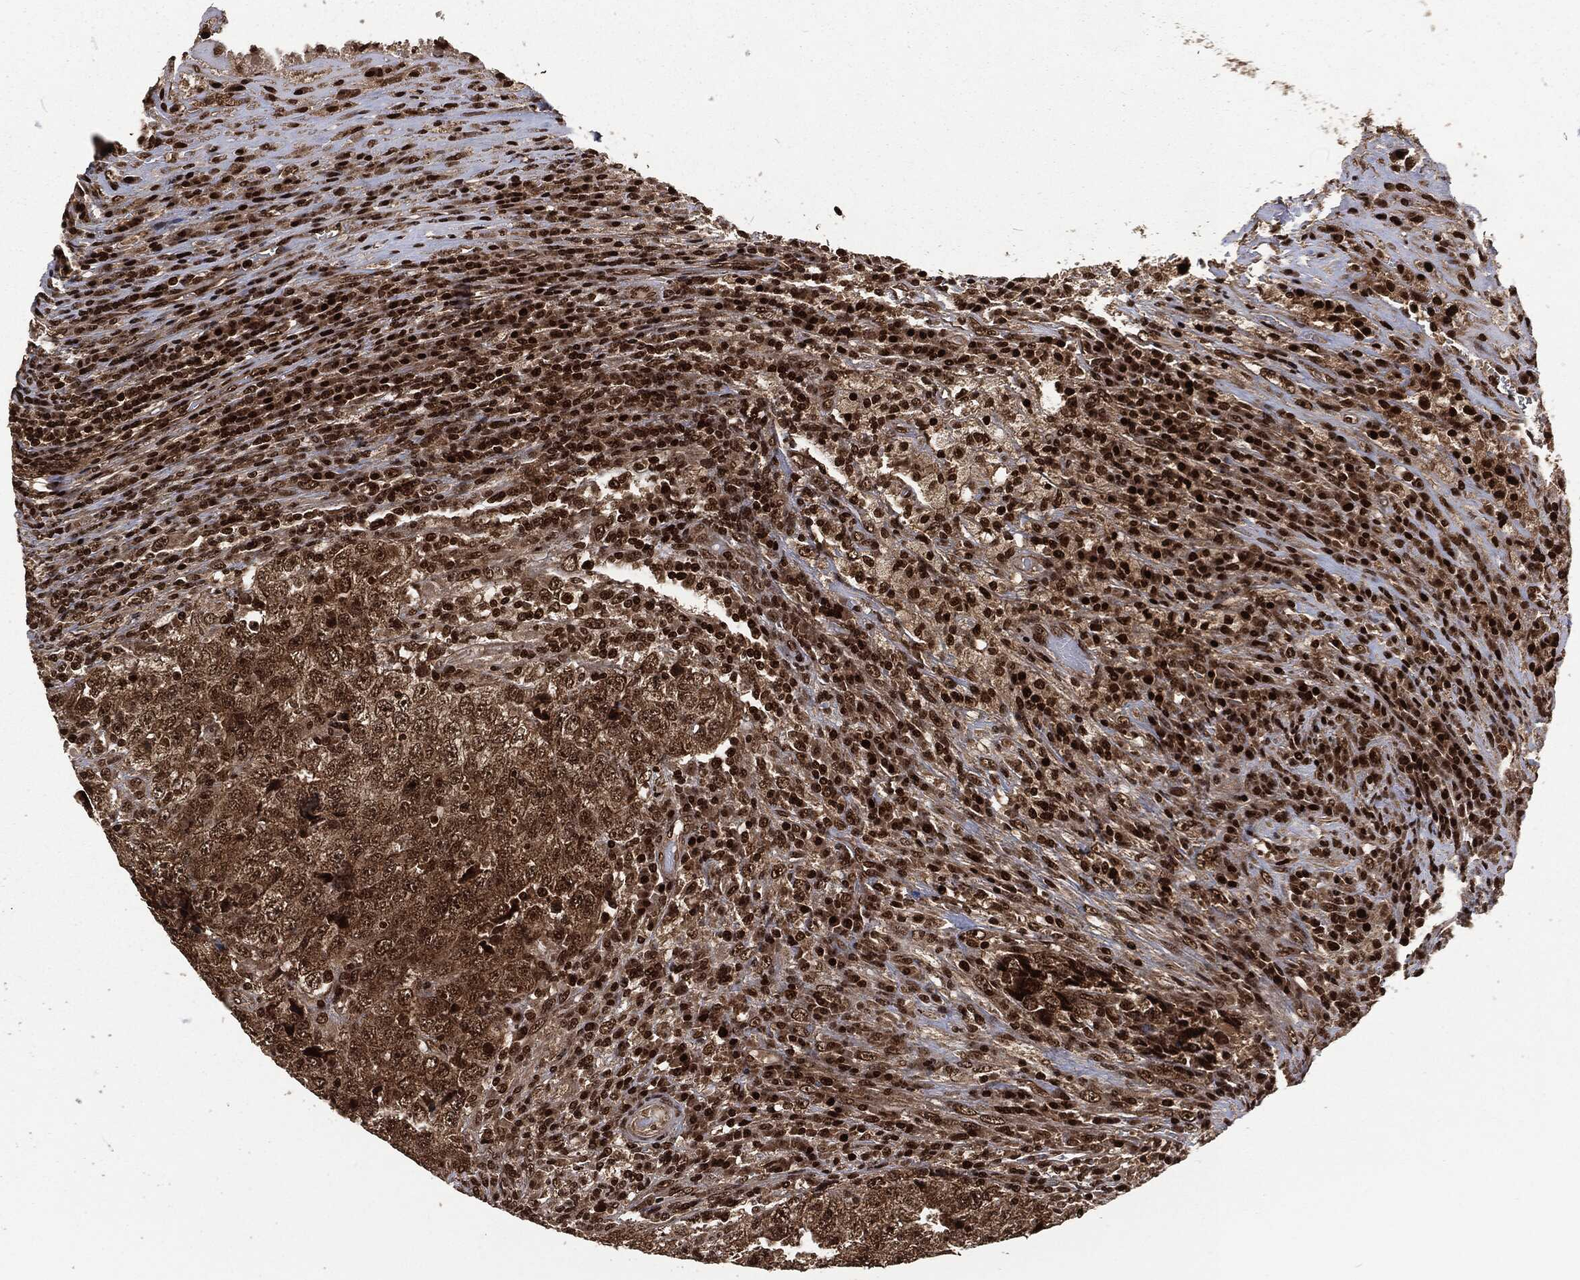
{"staining": {"intensity": "strong", "quantity": "<25%", "location": "cytoplasmic/membranous,nuclear"}, "tissue": "testis cancer", "cell_type": "Tumor cells", "image_type": "cancer", "snomed": [{"axis": "morphology", "description": "Necrosis, NOS"}, {"axis": "morphology", "description": "Carcinoma, Embryonal, NOS"}, {"axis": "topography", "description": "Testis"}], "caption": "Immunohistochemical staining of testis cancer (embryonal carcinoma) demonstrates strong cytoplasmic/membranous and nuclear protein expression in approximately <25% of tumor cells.", "gene": "NGRN", "patient": {"sex": "male", "age": 19}}